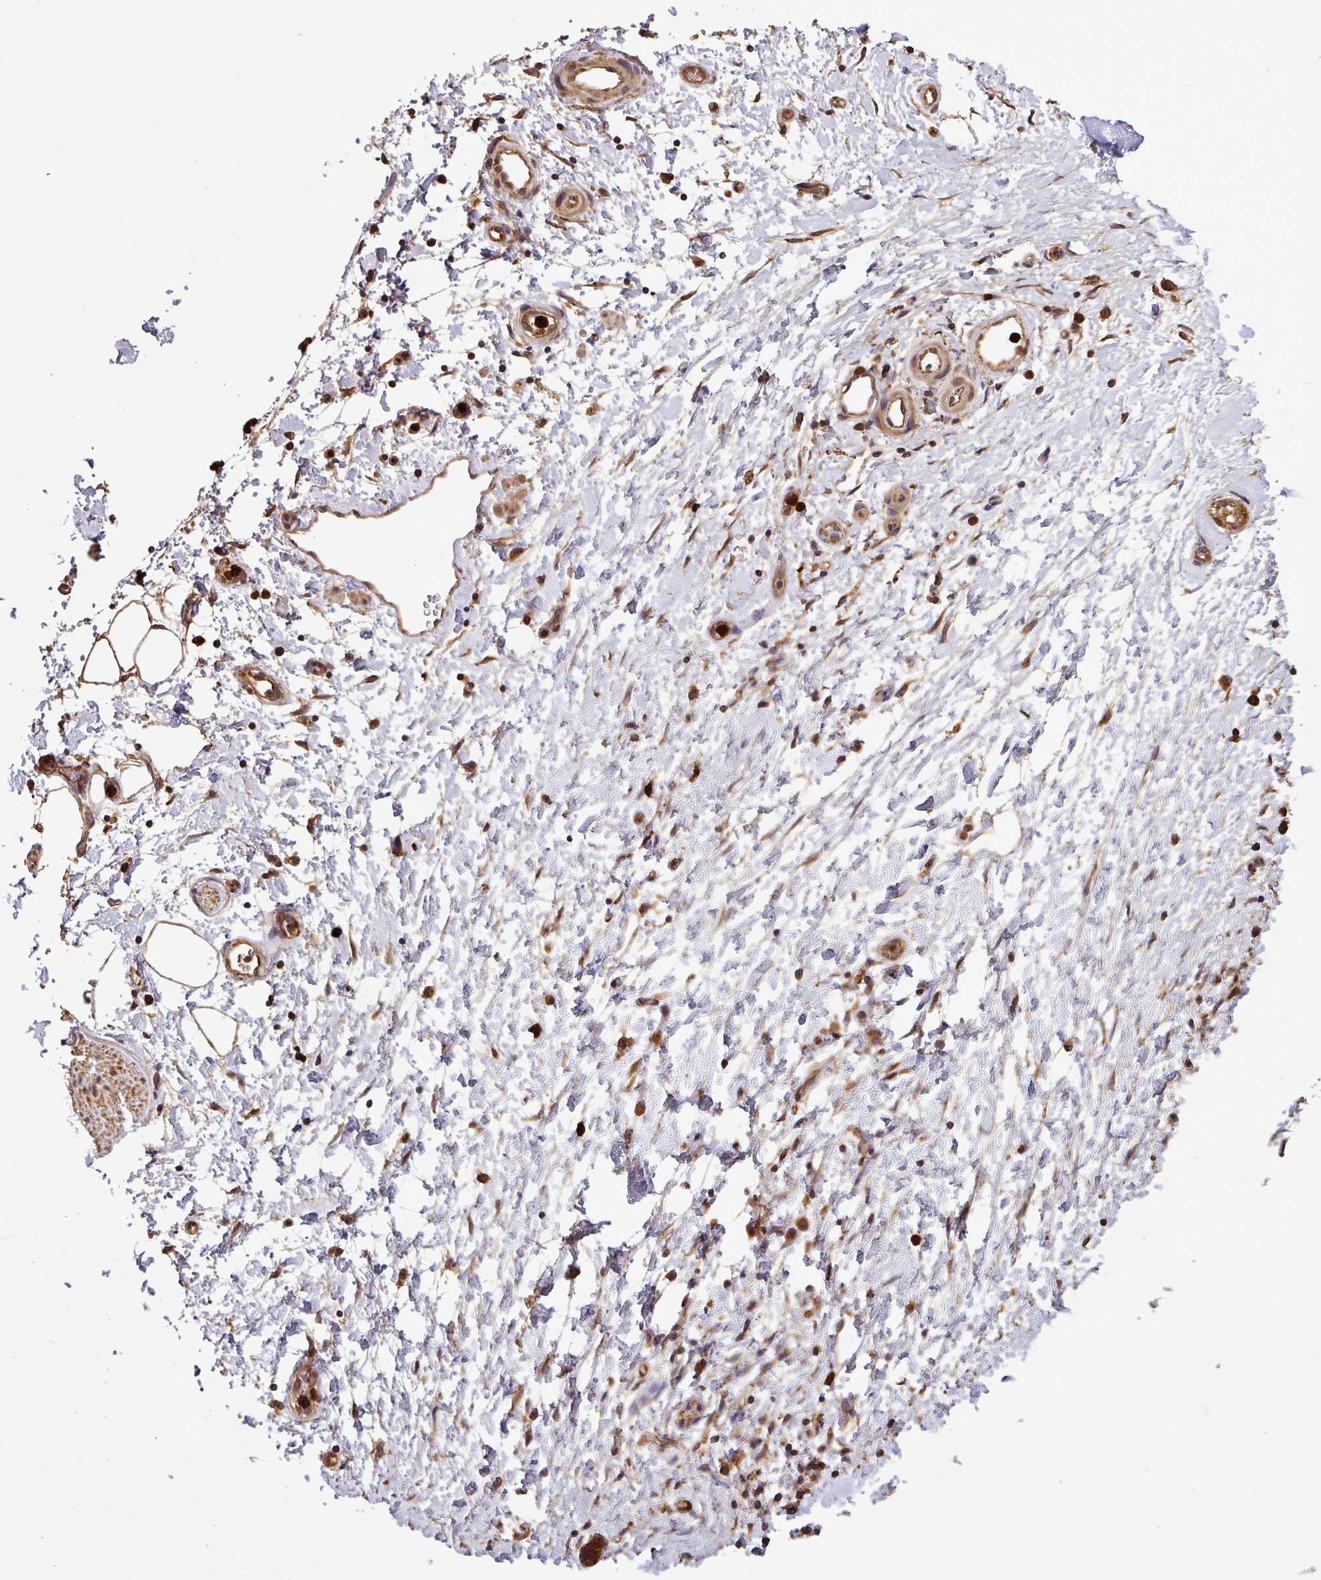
{"staining": {"intensity": "strong", "quantity": ">75%", "location": "cytoplasmic/membranous,nuclear"}, "tissue": "adipose tissue", "cell_type": "Adipocytes", "image_type": "normal", "snomed": [{"axis": "morphology", "description": "Normal tissue, NOS"}, {"axis": "morphology", "description": "Adenocarcinoma, NOS"}, {"axis": "topography", "description": "Pancreas"}, {"axis": "topography", "description": "Peripheral nerve tissue"}], "caption": "Strong cytoplasmic/membranous,nuclear positivity for a protein is present in about >75% of adipocytes of benign adipose tissue using immunohistochemistry.", "gene": "PLEKHM1", "patient": {"sex": "female", "age": 77}}